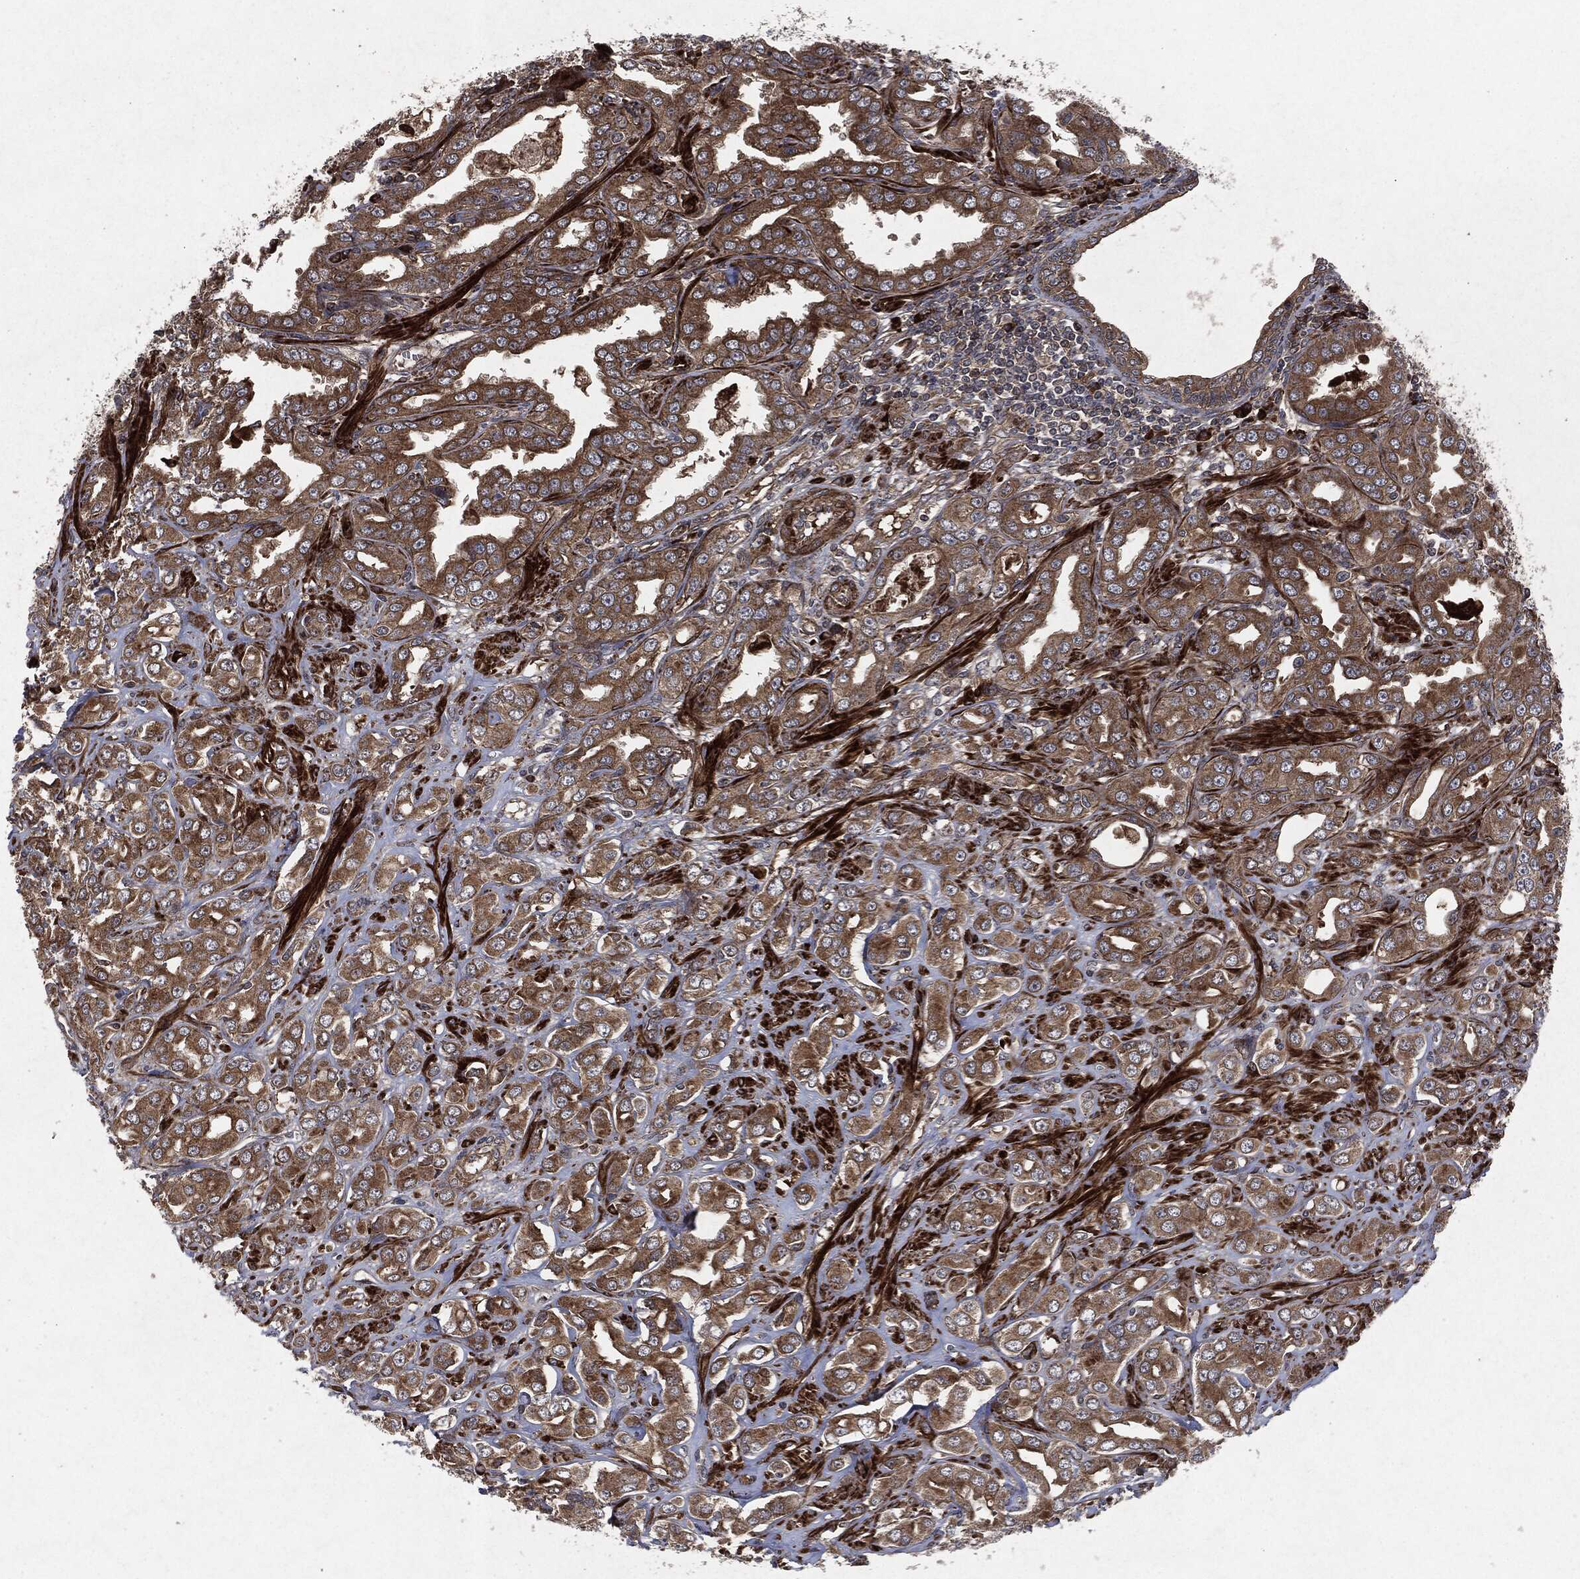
{"staining": {"intensity": "moderate", "quantity": ">75%", "location": "cytoplasmic/membranous"}, "tissue": "prostate cancer", "cell_type": "Tumor cells", "image_type": "cancer", "snomed": [{"axis": "morphology", "description": "Adenocarcinoma, NOS"}, {"axis": "topography", "description": "Prostate and seminal vesicle, NOS"}, {"axis": "topography", "description": "Prostate"}], "caption": "This is a micrograph of immunohistochemistry staining of adenocarcinoma (prostate), which shows moderate staining in the cytoplasmic/membranous of tumor cells.", "gene": "RAF1", "patient": {"sex": "male", "age": 69}}